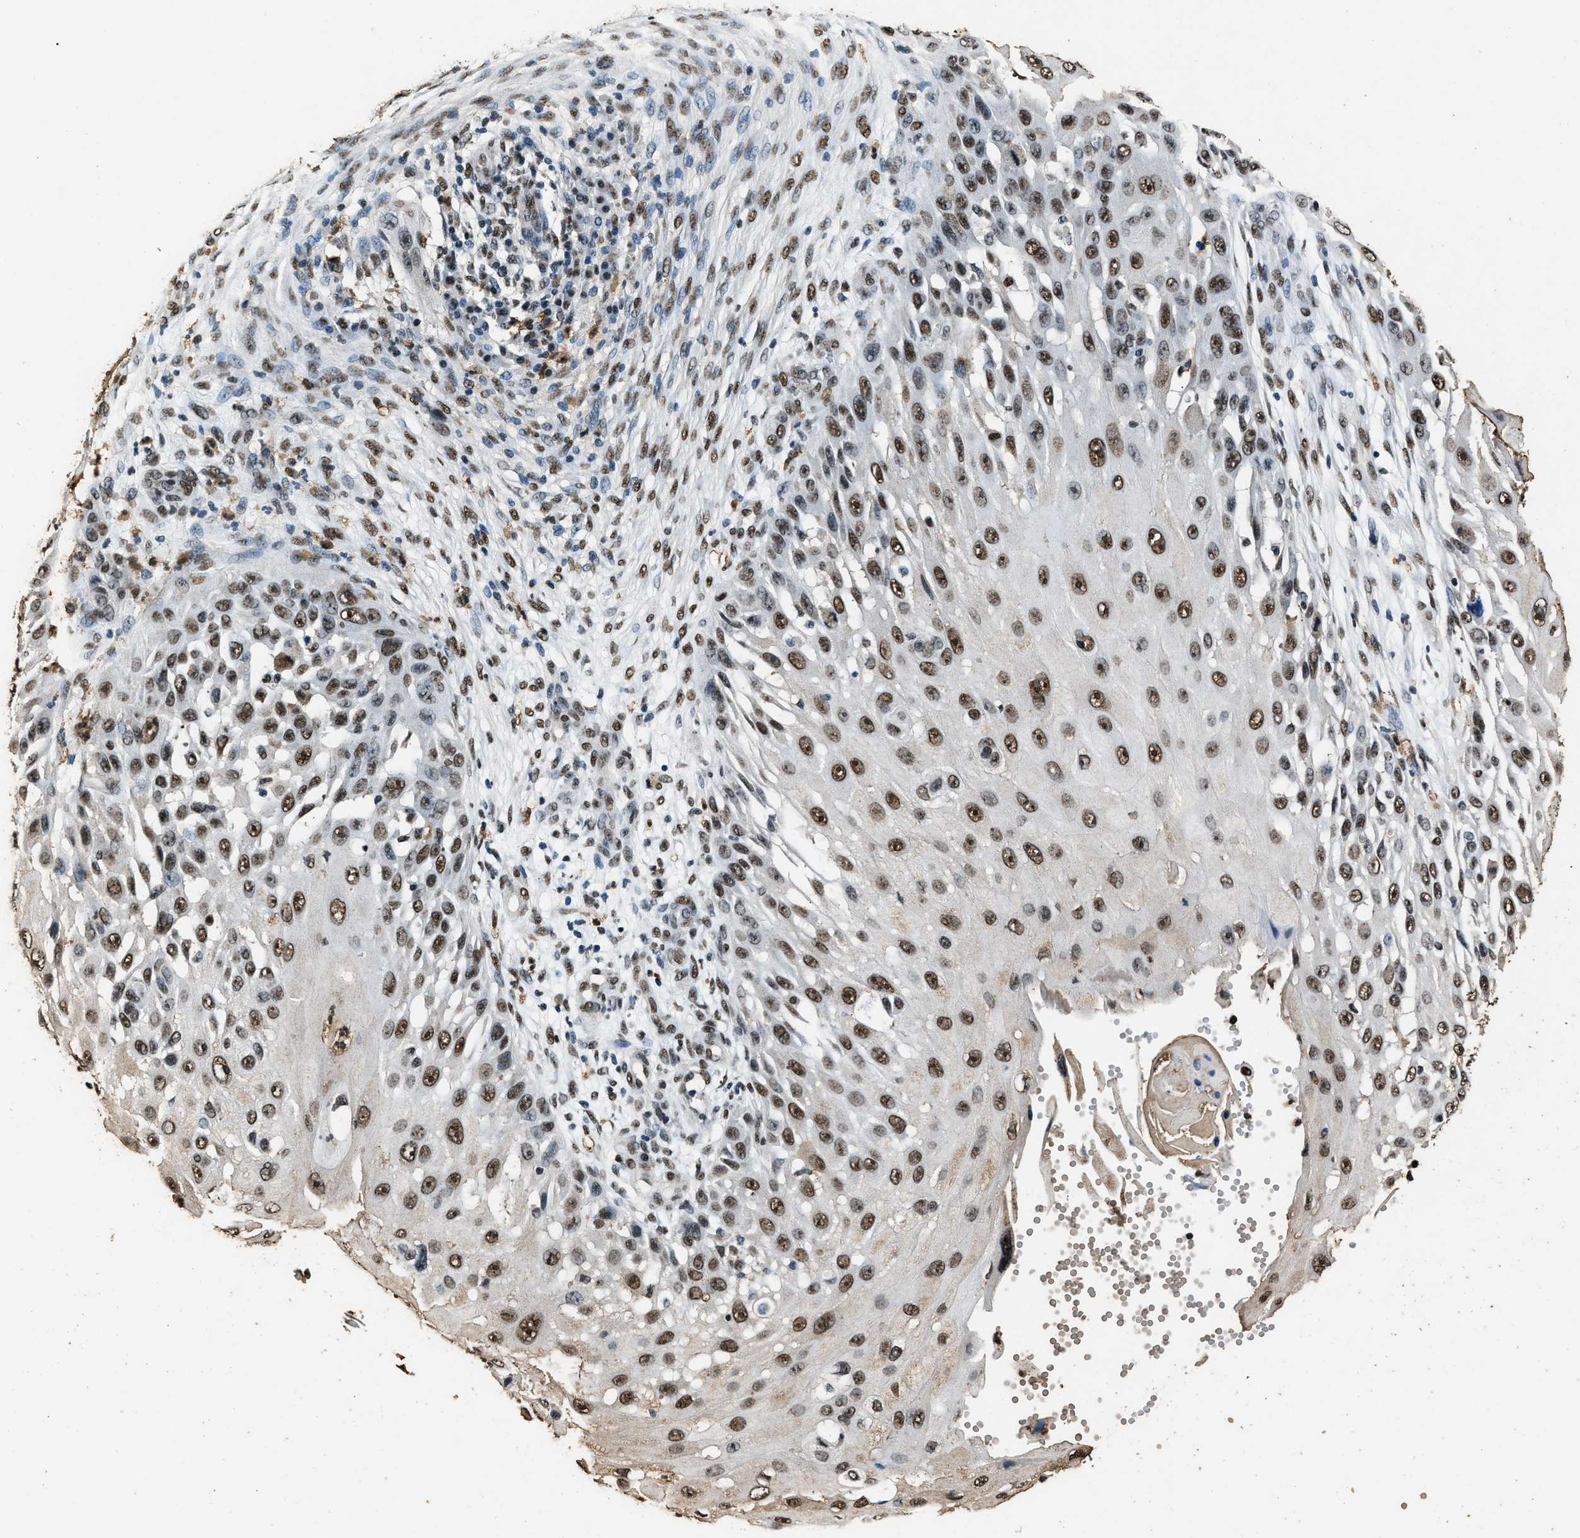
{"staining": {"intensity": "moderate", "quantity": ">75%", "location": "nuclear"}, "tissue": "skin cancer", "cell_type": "Tumor cells", "image_type": "cancer", "snomed": [{"axis": "morphology", "description": "Squamous cell carcinoma, NOS"}, {"axis": "topography", "description": "Skin"}], "caption": "Immunohistochemical staining of human skin cancer displays medium levels of moderate nuclear protein staining in approximately >75% of tumor cells.", "gene": "SAFB", "patient": {"sex": "female", "age": 44}}